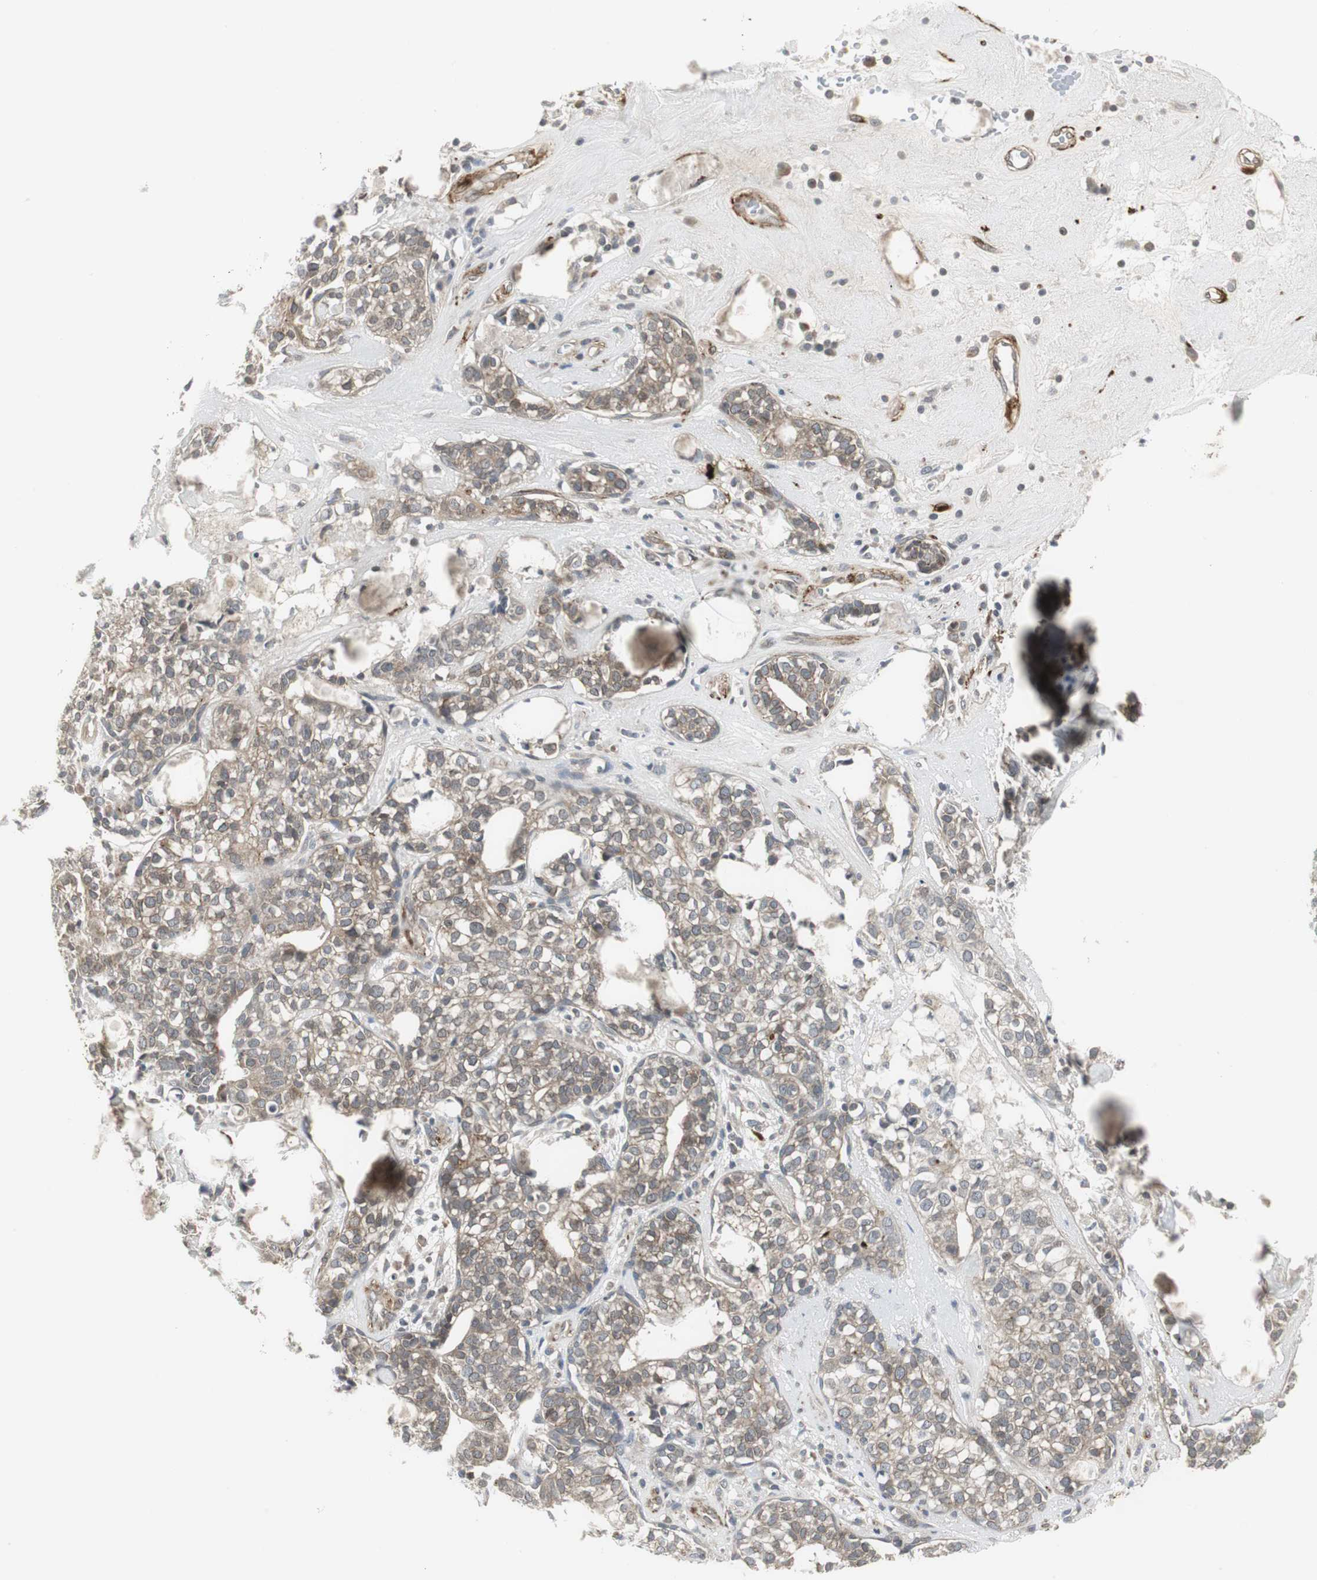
{"staining": {"intensity": "weak", "quantity": ">75%", "location": "cytoplasmic/membranous"}, "tissue": "head and neck cancer", "cell_type": "Tumor cells", "image_type": "cancer", "snomed": [{"axis": "morphology", "description": "Adenocarcinoma, NOS"}, {"axis": "topography", "description": "Salivary gland"}, {"axis": "topography", "description": "Head-Neck"}], "caption": "DAB immunohistochemical staining of human head and neck cancer shows weak cytoplasmic/membranous protein positivity in approximately >75% of tumor cells.", "gene": "SCYL3", "patient": {"sex": "female", "age": 65}}